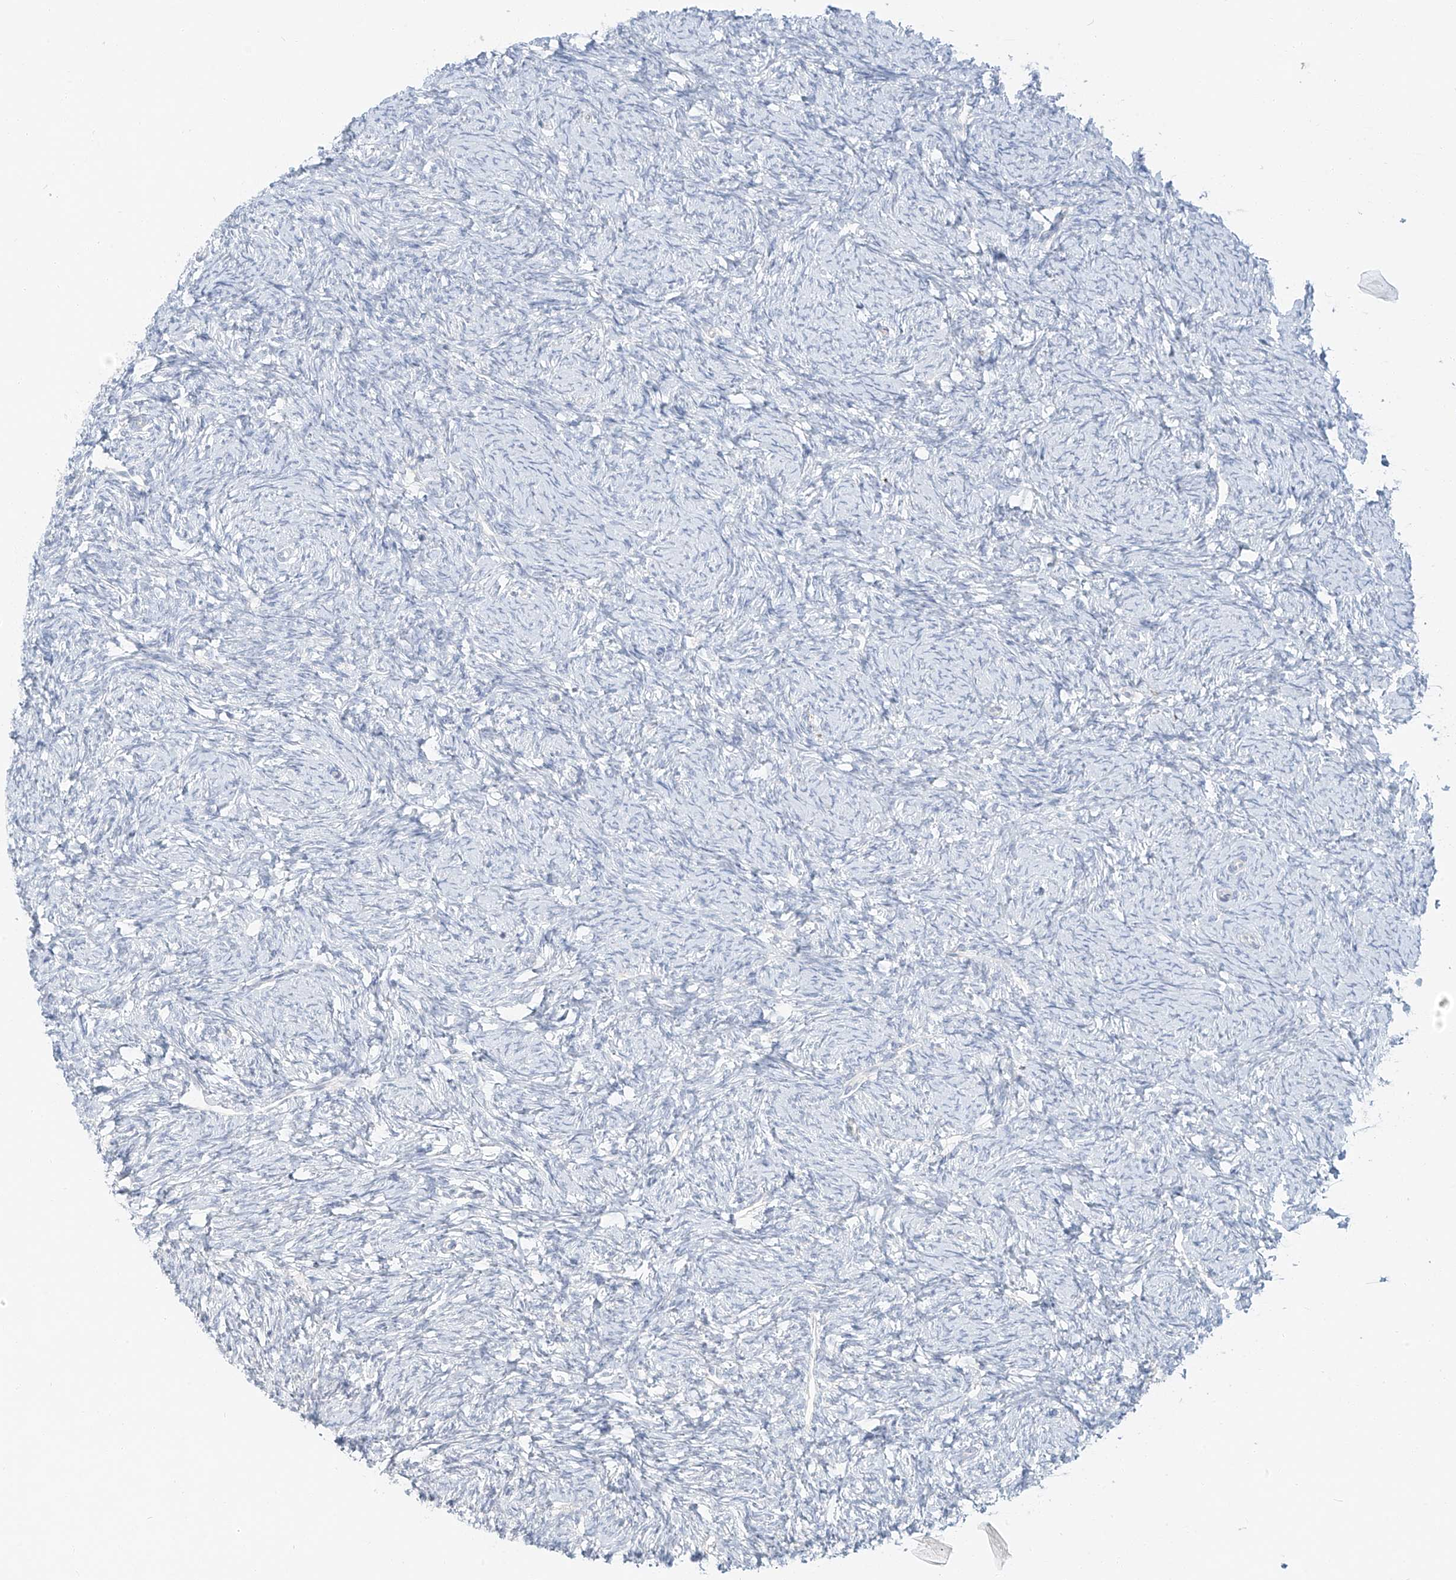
{"staining": {"intensity": "negative", "quantity": "none", "location": "none"}, "tissue": "ovary", "cell_type": "Ovarian stroma cells", "image_type": "normal", "snomed": [{"axis": "morphology", "description": "Normal tissue, NOS"}, {"axis": "morphology", "description": "Cyst, NOS"}, {"axis": "topography", "description": "Ovary"}], "caption": "This is a photomicrograph of IHC staining of benign ovary, which shows no staining in ovarian stroma cells.", "gene": "PGC", "patient": {"sex": "female", "age": 33}}